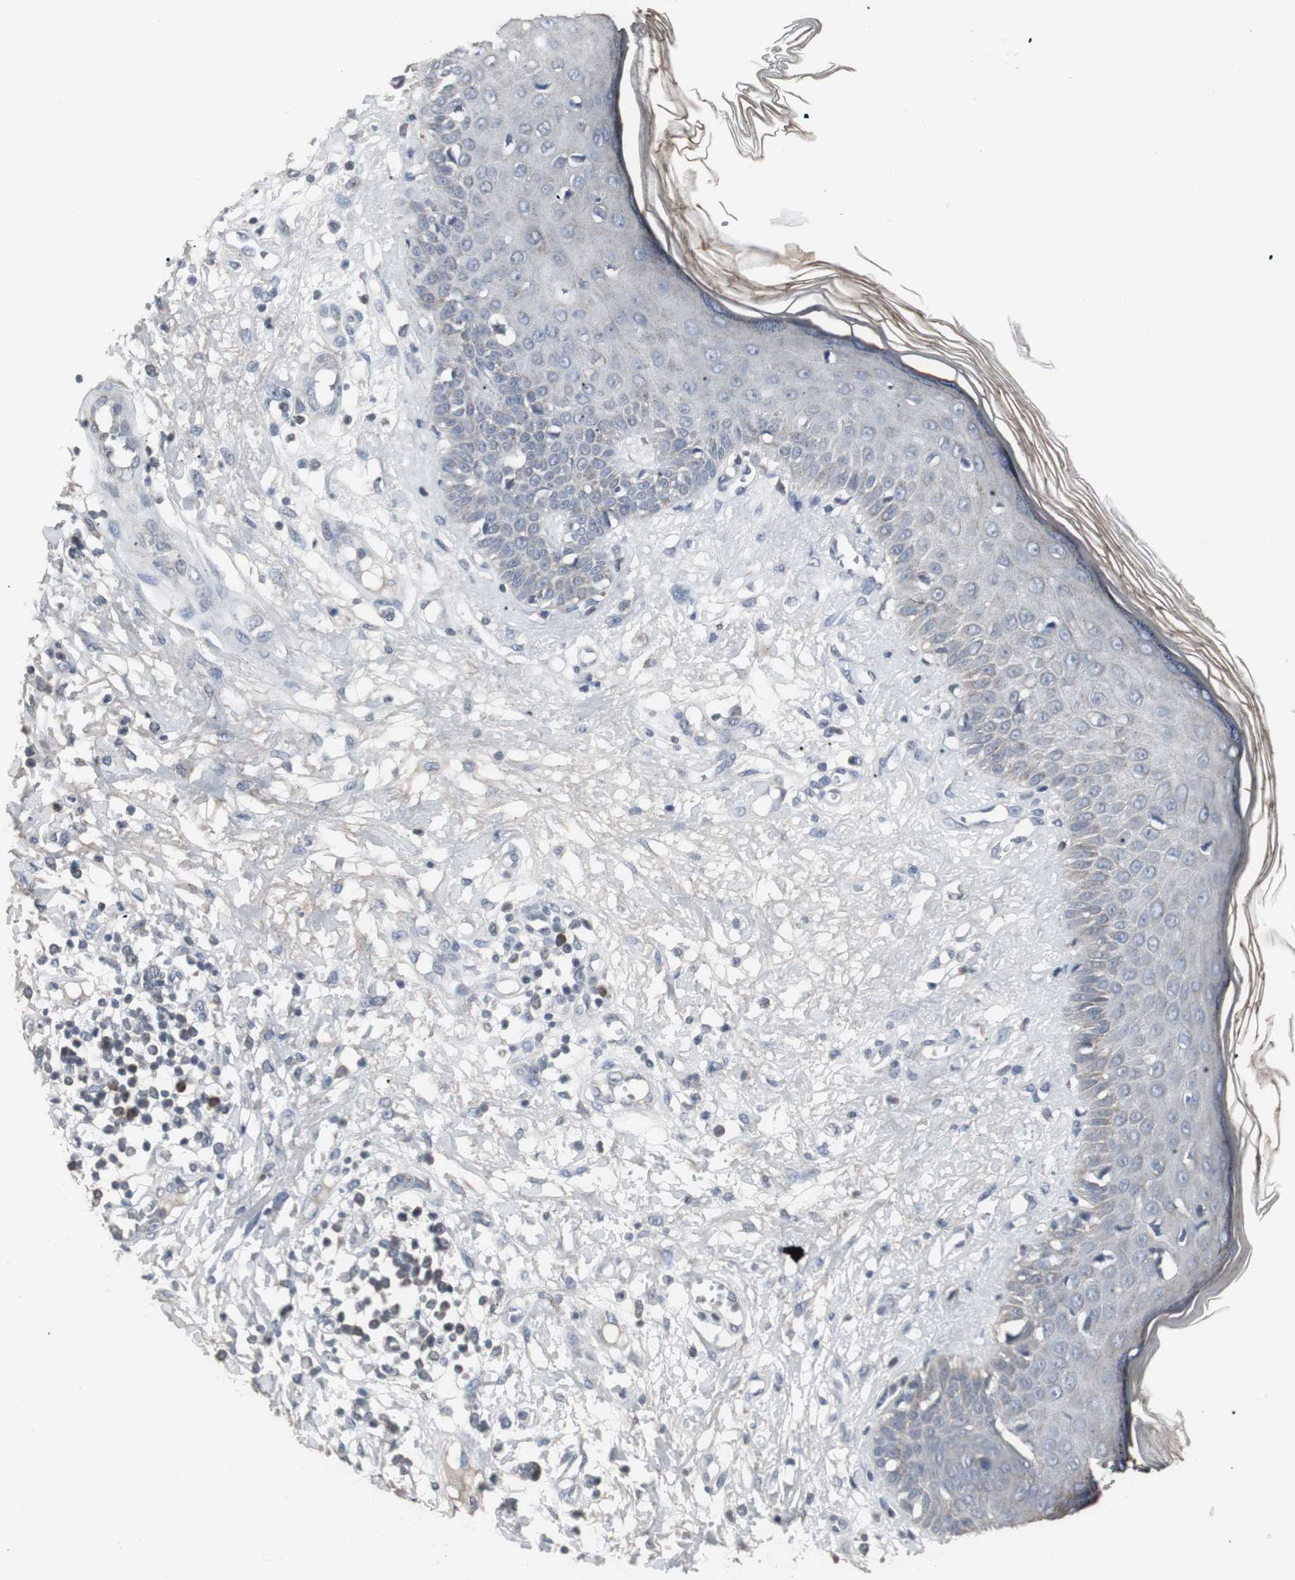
{"staining": {"intensity": "negative", "quantity": "none", "location": "none"}, "tissue": "skin cancer", "cell_type": "Tumor cells", "image_type": "cancer", "snomed": [{"axis": "morphology", "description": "Squamous cell carcinoma, NOS"}, {"axis": "topography", "description": "Skin"}], "caption": "Squamous cell carcinoma (skin) was stained to show a protein in brown. There is no significant staining in tumor cells.", "gene": "ACAA1", "patient": {"sex": "female", "age": 78}}